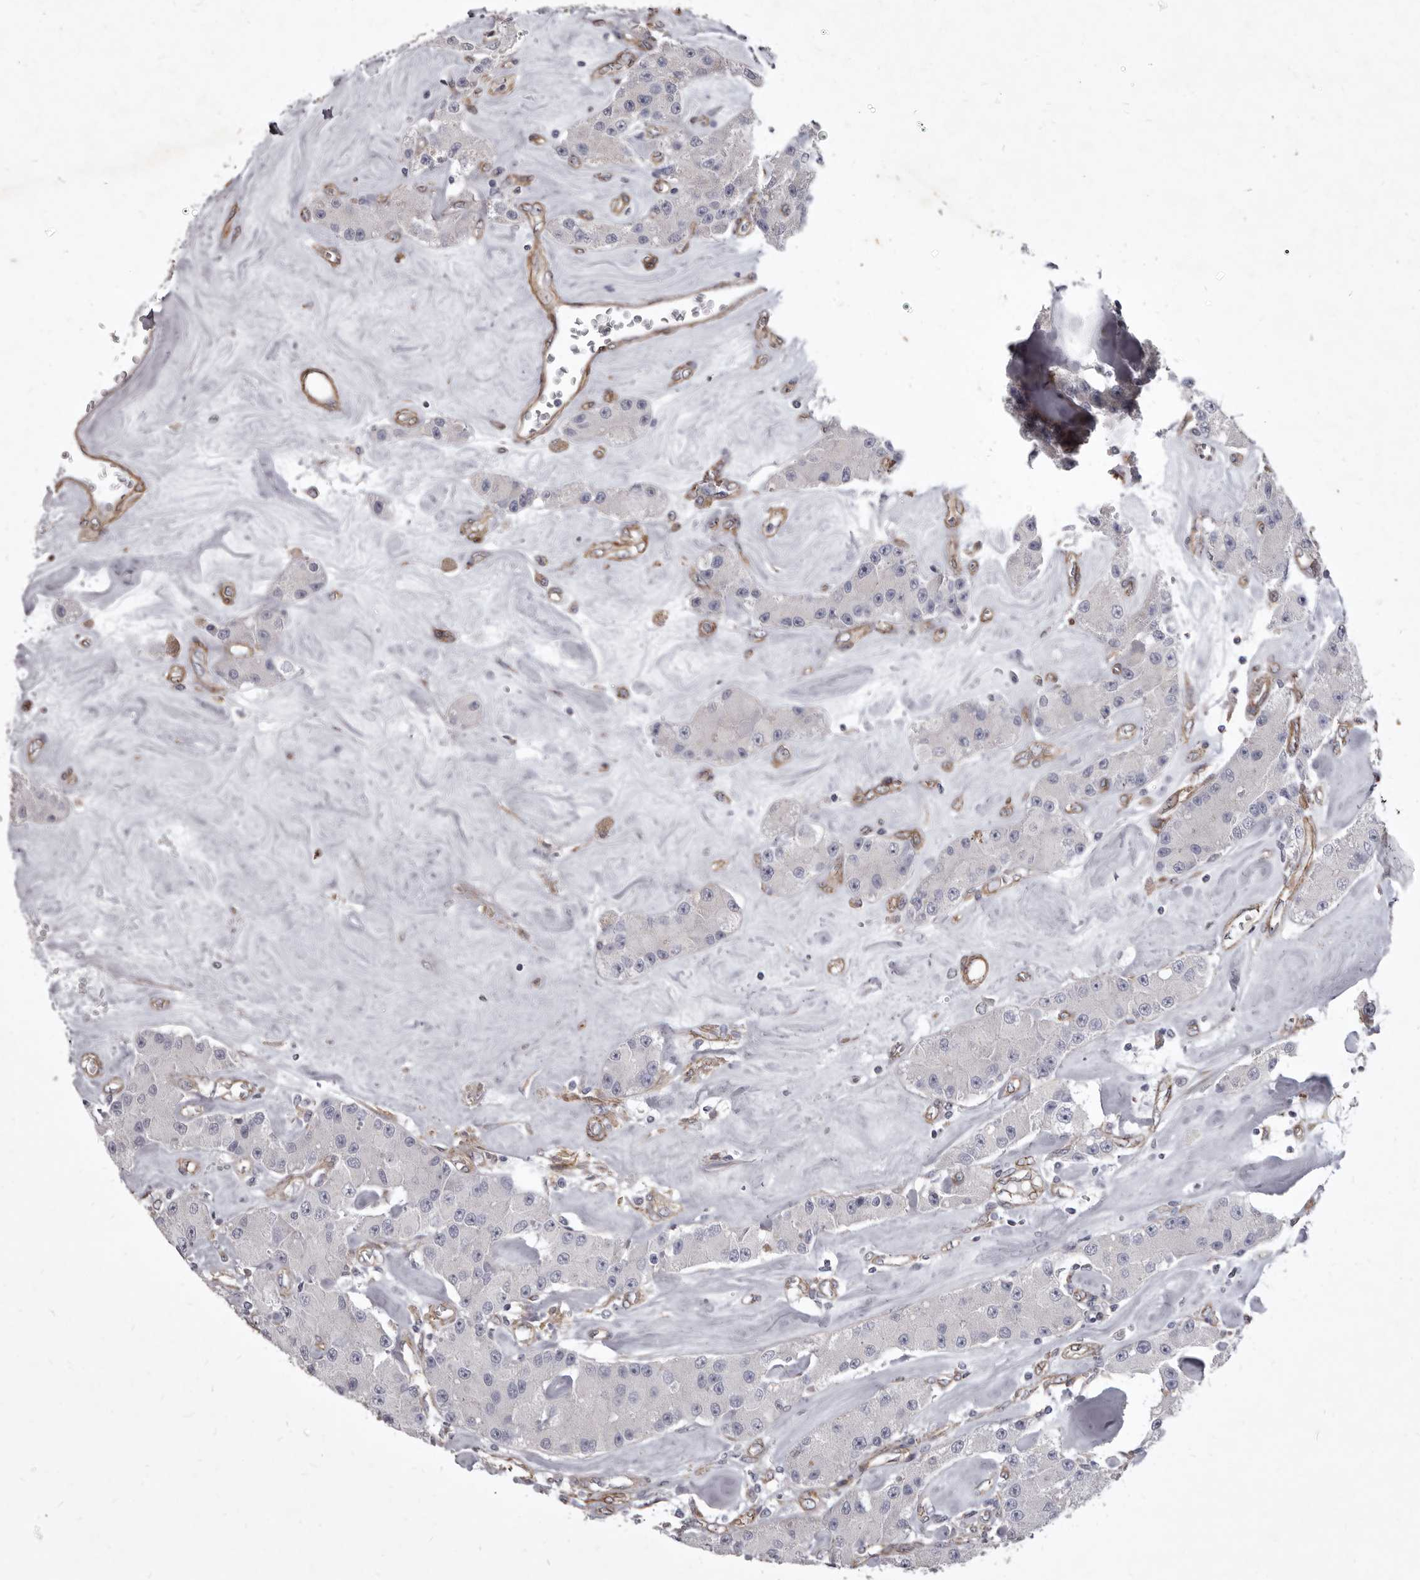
{"staining": {"intensity": "negative", "quantity": "none", "location": "none"}, "tissue": "carcinoid", "cell_type": "Tumor cells", "image_type": "cancer", "snomed": [{"axis": "morphology", "description": "Carcinoid, malignant, NOS"}, {"axis": "topography", "description": "Pancreas"}], "caption": "DAB (3,3'-diaminobenzidine) immunohistochemical staining of malignant carcinoid demonstrates no significant positivity in tumor cells.", "gene": "P2RX6", "patient": {"sex": "male", "age": 41}}